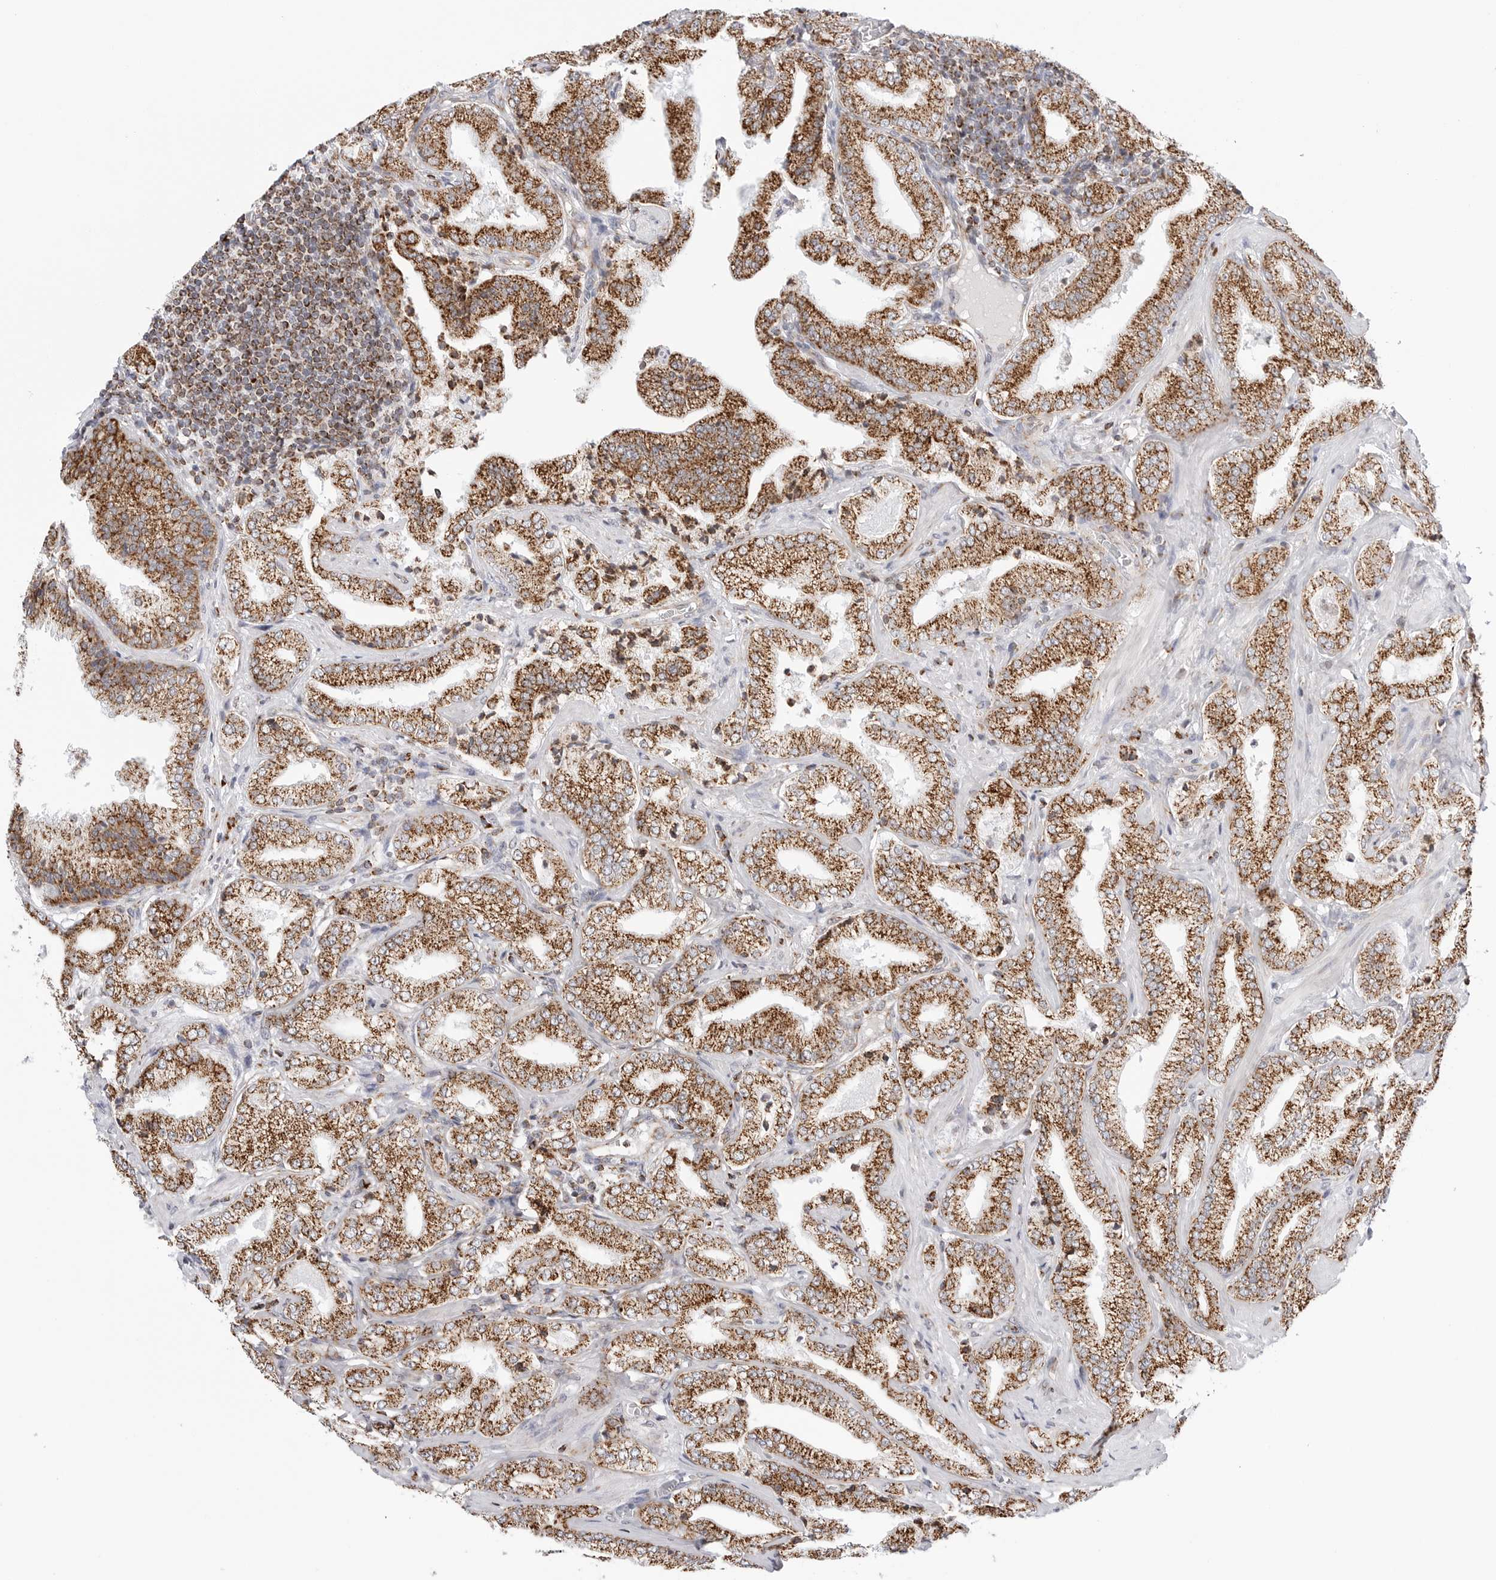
{"staining": {"intensity": "strong", "quantity": ">75%", "location": "cytoplasmic/membranous"}, "tissue": "prostate cancer", "cell_type": "Tumor cells", "image_type": "cancer", "snomed": [{"axis": "morphology", "description": "Adenocarcinoma, Low grade"}, {"axis": "topography", "description": "Prostate"}], "caption": "Prostate cancer stained for a protein exhibits strong cytoplasmic/membranous positivity in tumor cells.", "gene": "ATP5IF1", "patient": {"sex": "male", "age": 62}}